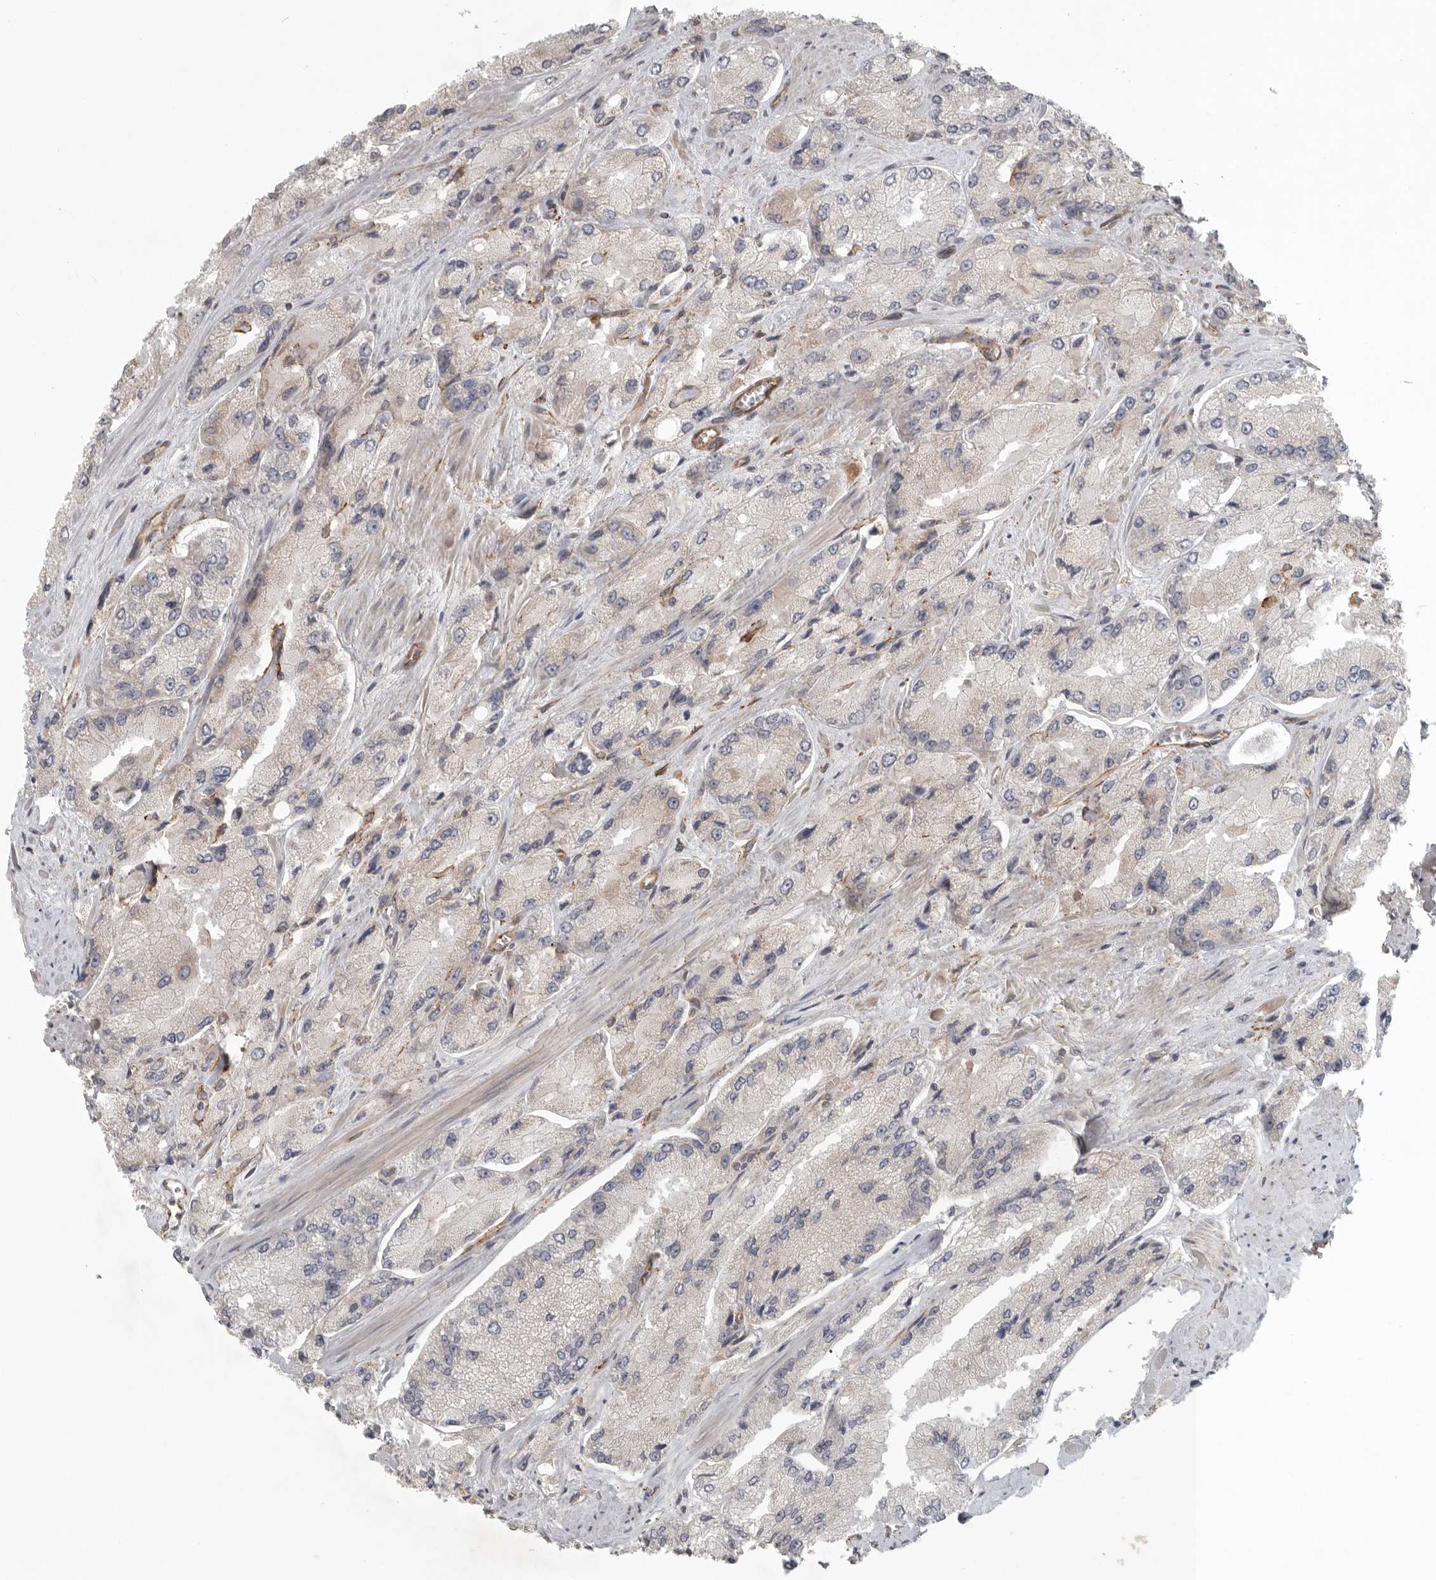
{"staining": {"intensity": "negative", "quantity": "none", "location": "none"}, "tissue": "prostate cancer", "cell_type": "Tumor cells", "image_type": "cancer", "snomed": [{"axis": "morphology", "description": "Adenocarcinoma, High grade"}, {"axis": "topography", "description": "Prostate"}], "caption": "DAB (3,3'-diaminobenzidine) immunohistochemical staining of high-grade adenocarcinoma (prostate) demonstrates no significant staining in tumor cells.", "gene": "LONRF1", "patient": {"sex": "male", "age": 58}}